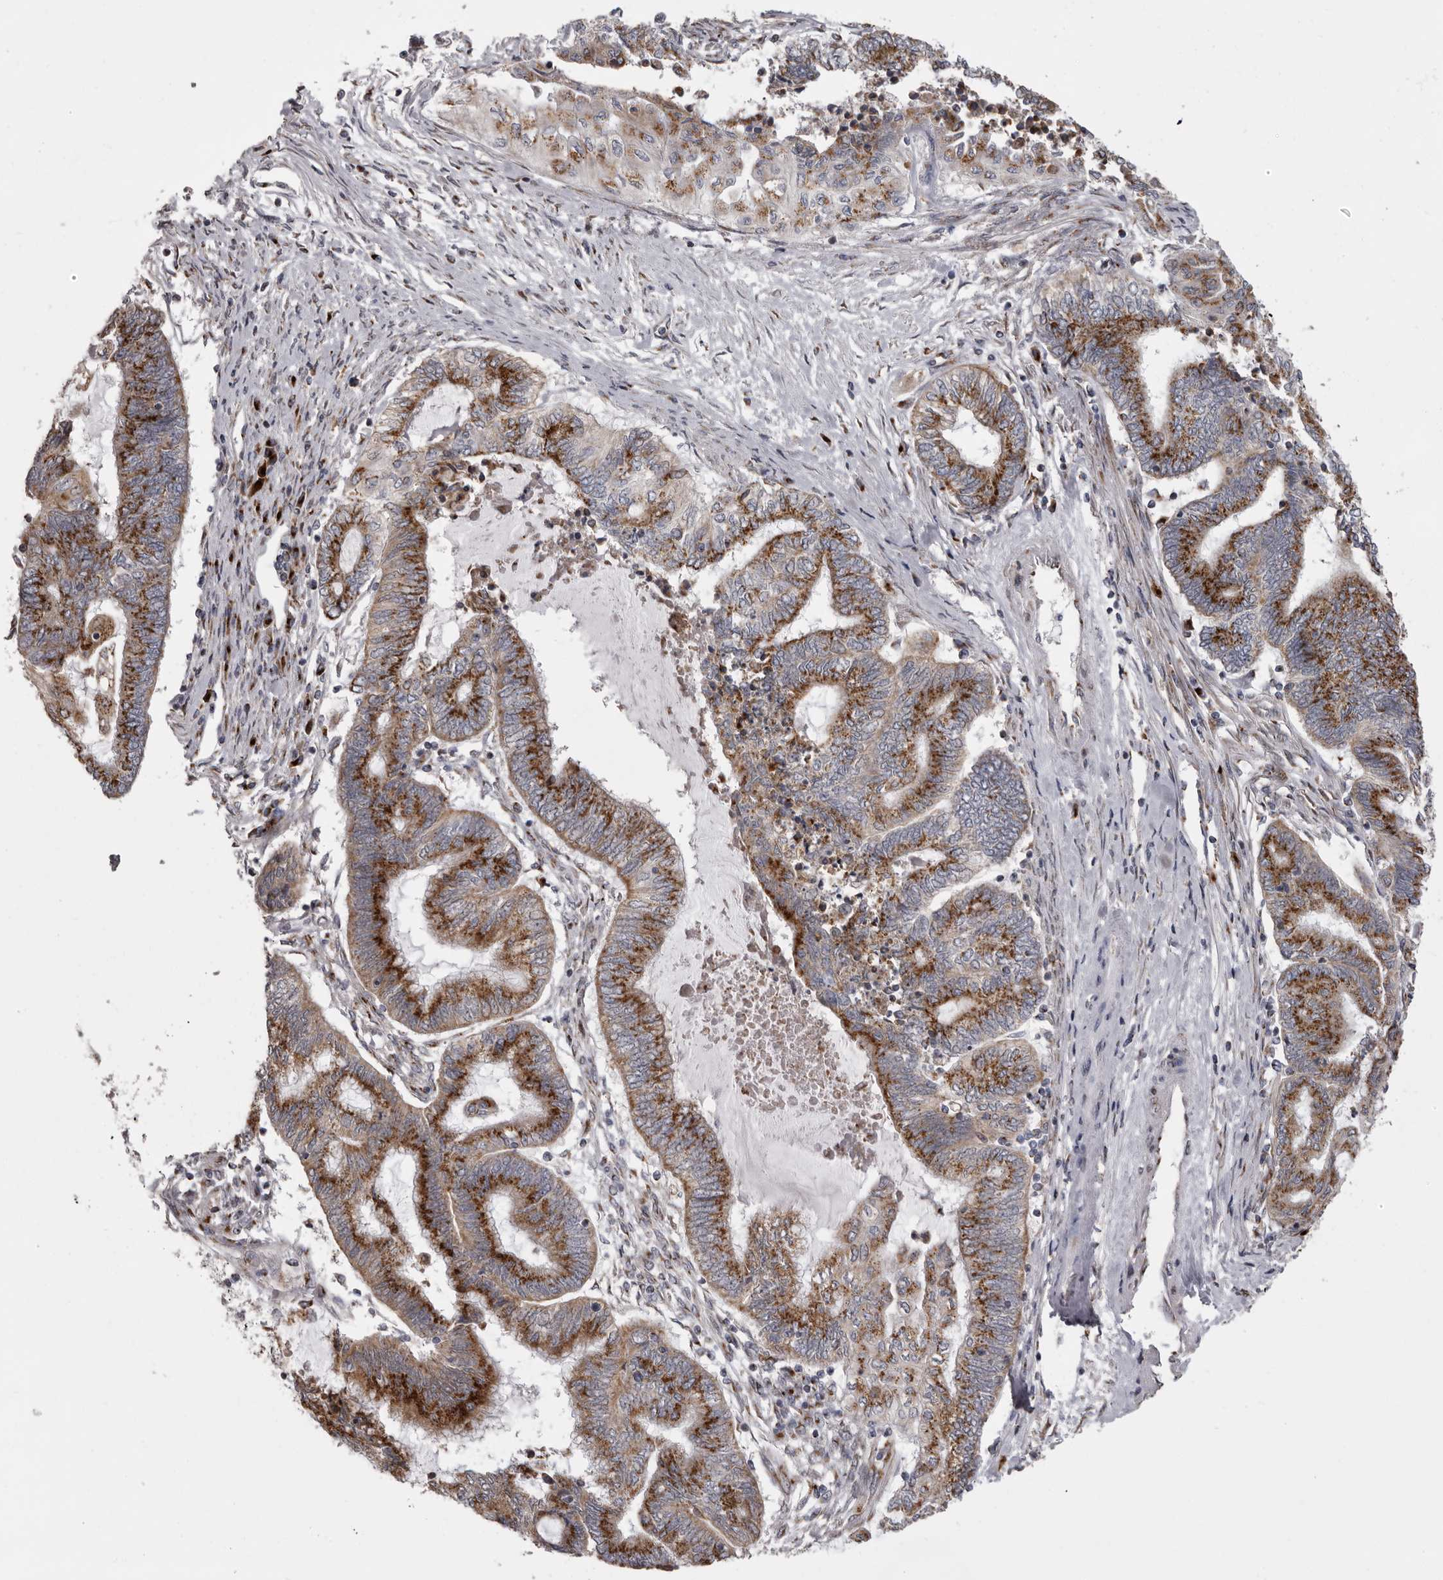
{"staining": {"intensity": "strong", "quantity": ">75%", "location": "cytoplasmic/membranous"}, "tissue": "endometrial cancer", "cell_type": "Tumor cells", "image_type": "cancer", "snomed": [{"axis": "morphology", "description": "Adenocarcinoma, NOS"}, {"axis": "topography", "description": "Uterus"}, {"axis": "topography", "description": "Endometrium"}], "caption": "Human adenocarcinoma (endometrial) stained with a protein marker exhibits strong staining in tumor cells.", "gene": "WDR47", "patient": {"sex": "female", "age": 70}}